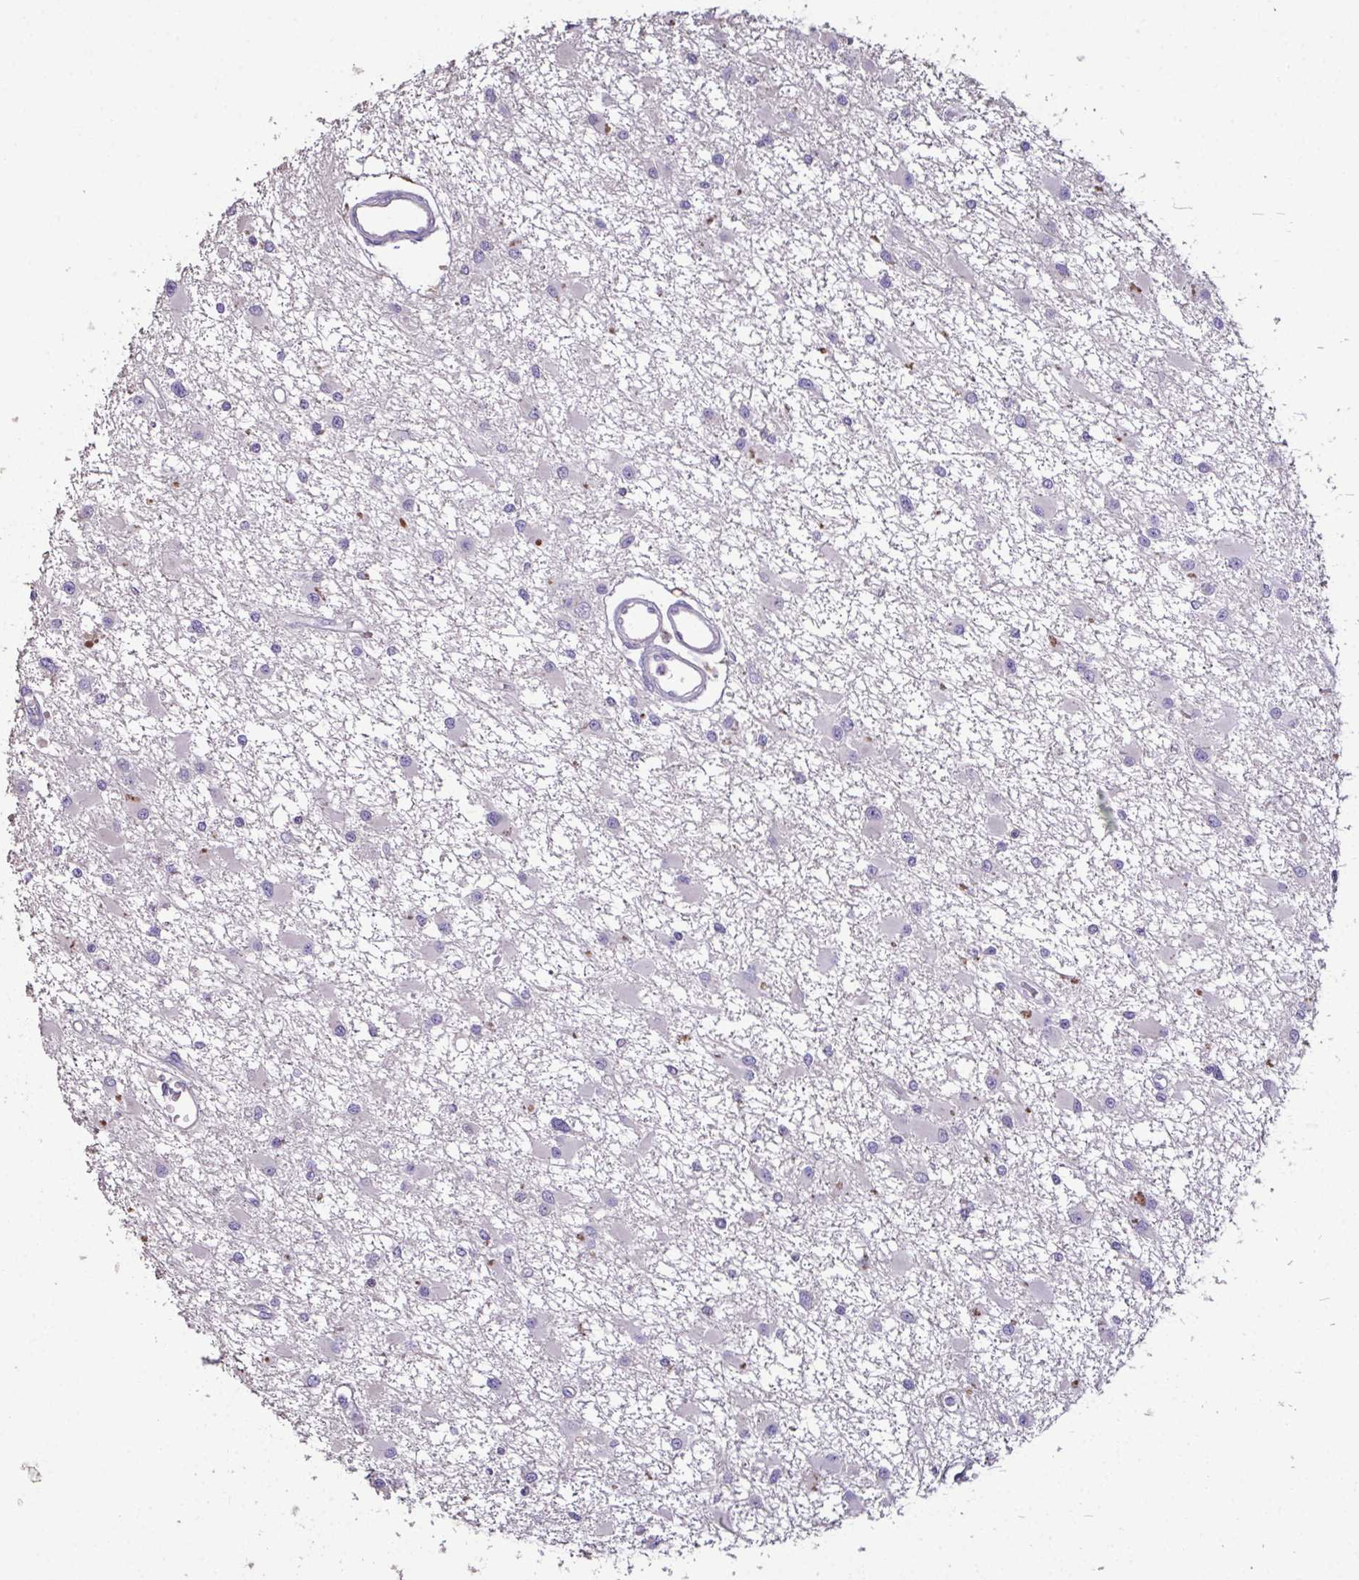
{"staining": {"intensity": "negative", "quantity": "none", "location": "none"}, "tissue": "glioma", "cell_type": "Tumor cells", "image_type": "cancer", "snomed": [{"axis": "morphology", "description": "Glioma, malignant, High grade"}, {"axis": "topography", "description": "Brain"}], "caption": "There is no significant positivity in tumor cells of malignant high-grade glioma.", "gene": "MARCO", "patient": {"sex": "male", "age": 54}}